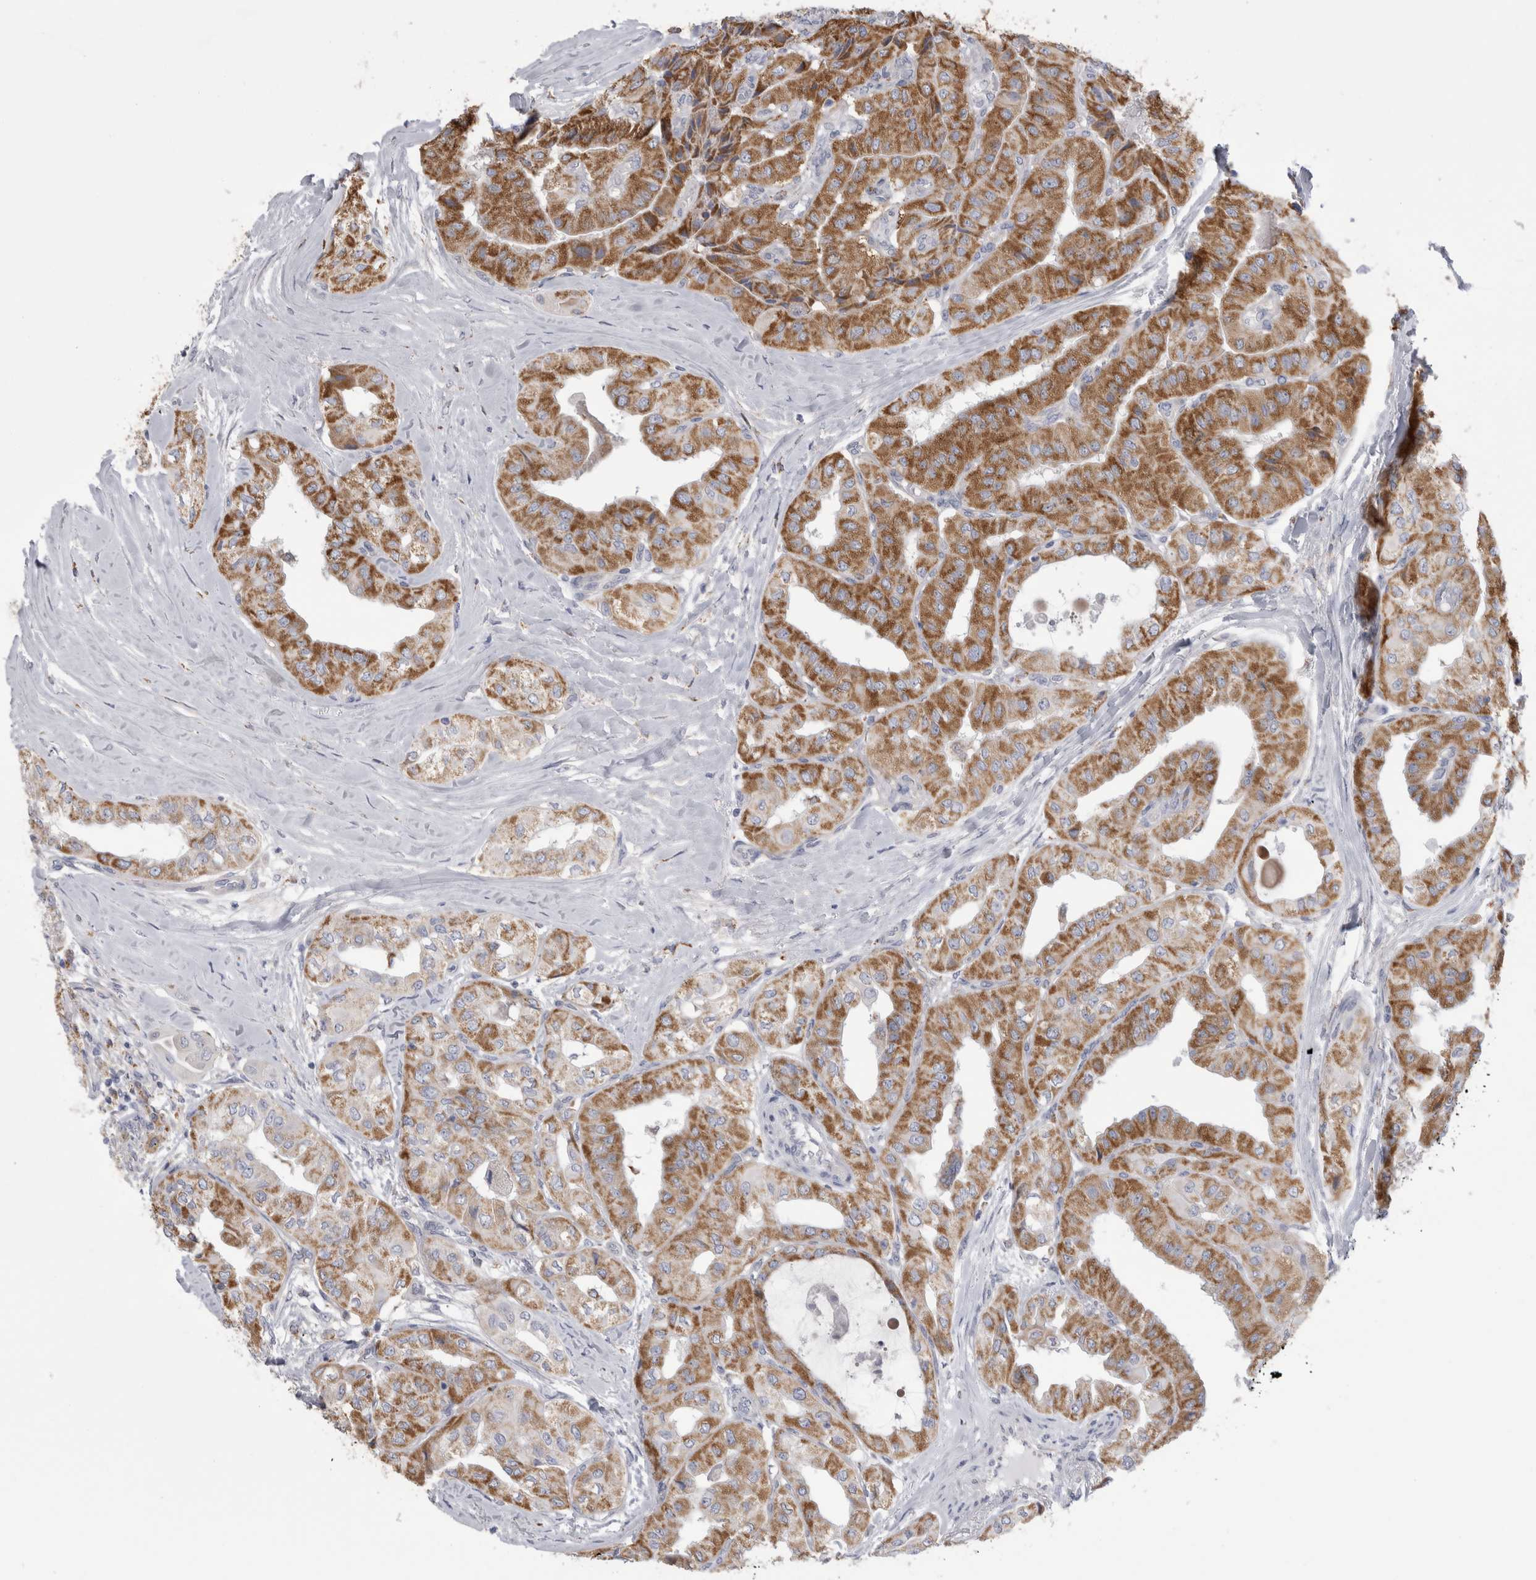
{"staining": {"intensity": "moderate", "quantity": ">75%", "location": "cytoplasmic/membranous"}, "tissue": "thyroid cancer", "cell_type": "Tumor cells", "image_type": "cancer", "snomed": [{"axis": "morphology", "description": "Papillary adenocarcinoma, NOS"}, {"axis": "topography", "description": "Thyroid gland"}], "caption": "Thyroid papillary adenocarcinoma was stained to show a protein in brown. There is medium levels of moderate cytoplasmic/membranous positivity in approximately >75% of tumor cells. The protein is stained brown, and the nuclei are stained in blue (DAB IHC with brightfield microscopy, high magnification).", "gene": "GATM", "patient": {"sex": "female", "age": 59}}